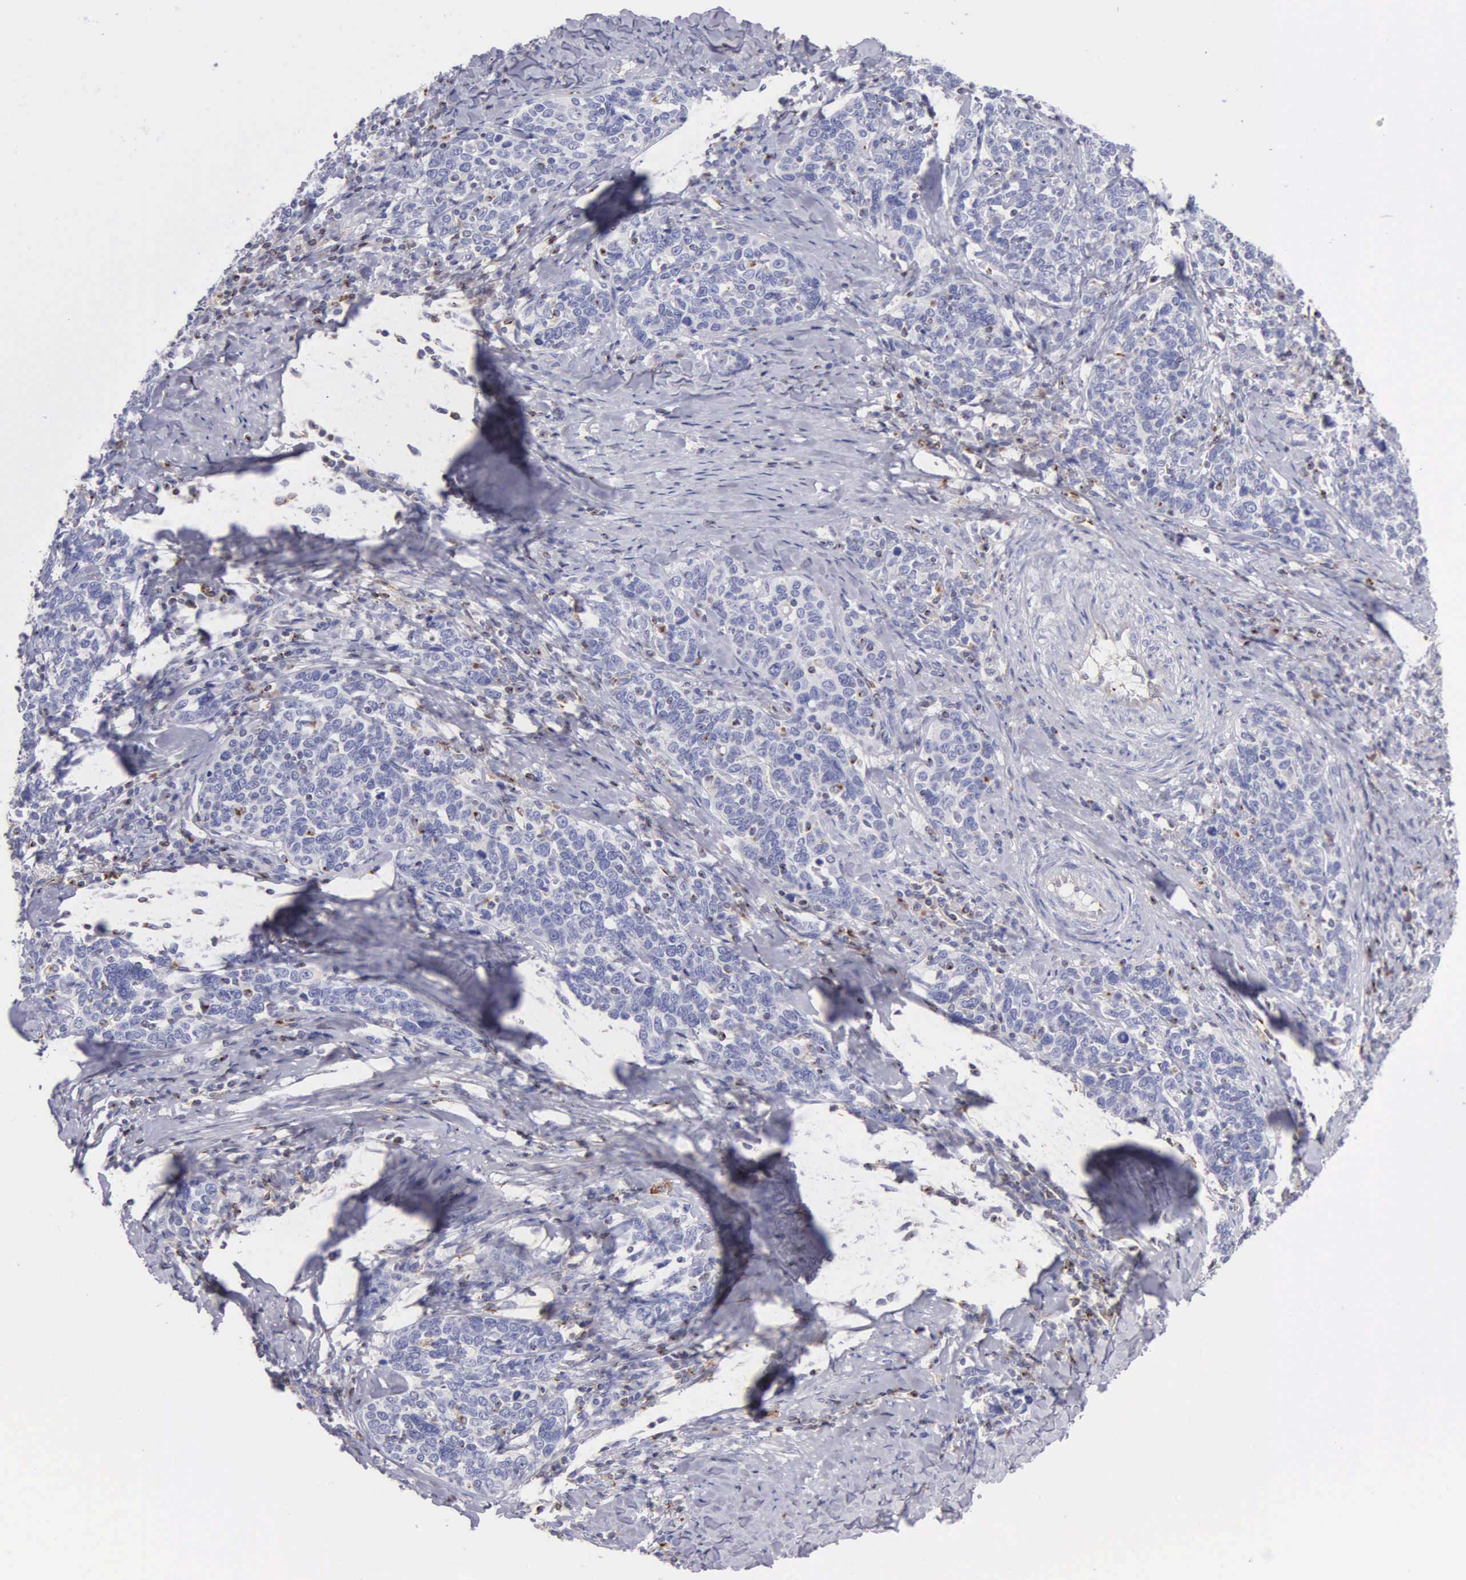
{"staining": {"intensity": "negative", "quantity": "none", "location": "none"}, "tissue": "cervical cancer", "cell_type": "Tumor cells", "image_type": "cancer", "snomed": [{"axis": "morphology", "description": "Squamous cell carcinoma, NOS"}, {"axis": "topography", "description": "Cervix"}], "caption": "Immunohistochemical staining of human cervical squamous cell carcinoma exhibits no significant positivity in tumor cells.", "gene": "SRGN", "patient": {"sex": "female", "age": 41}}